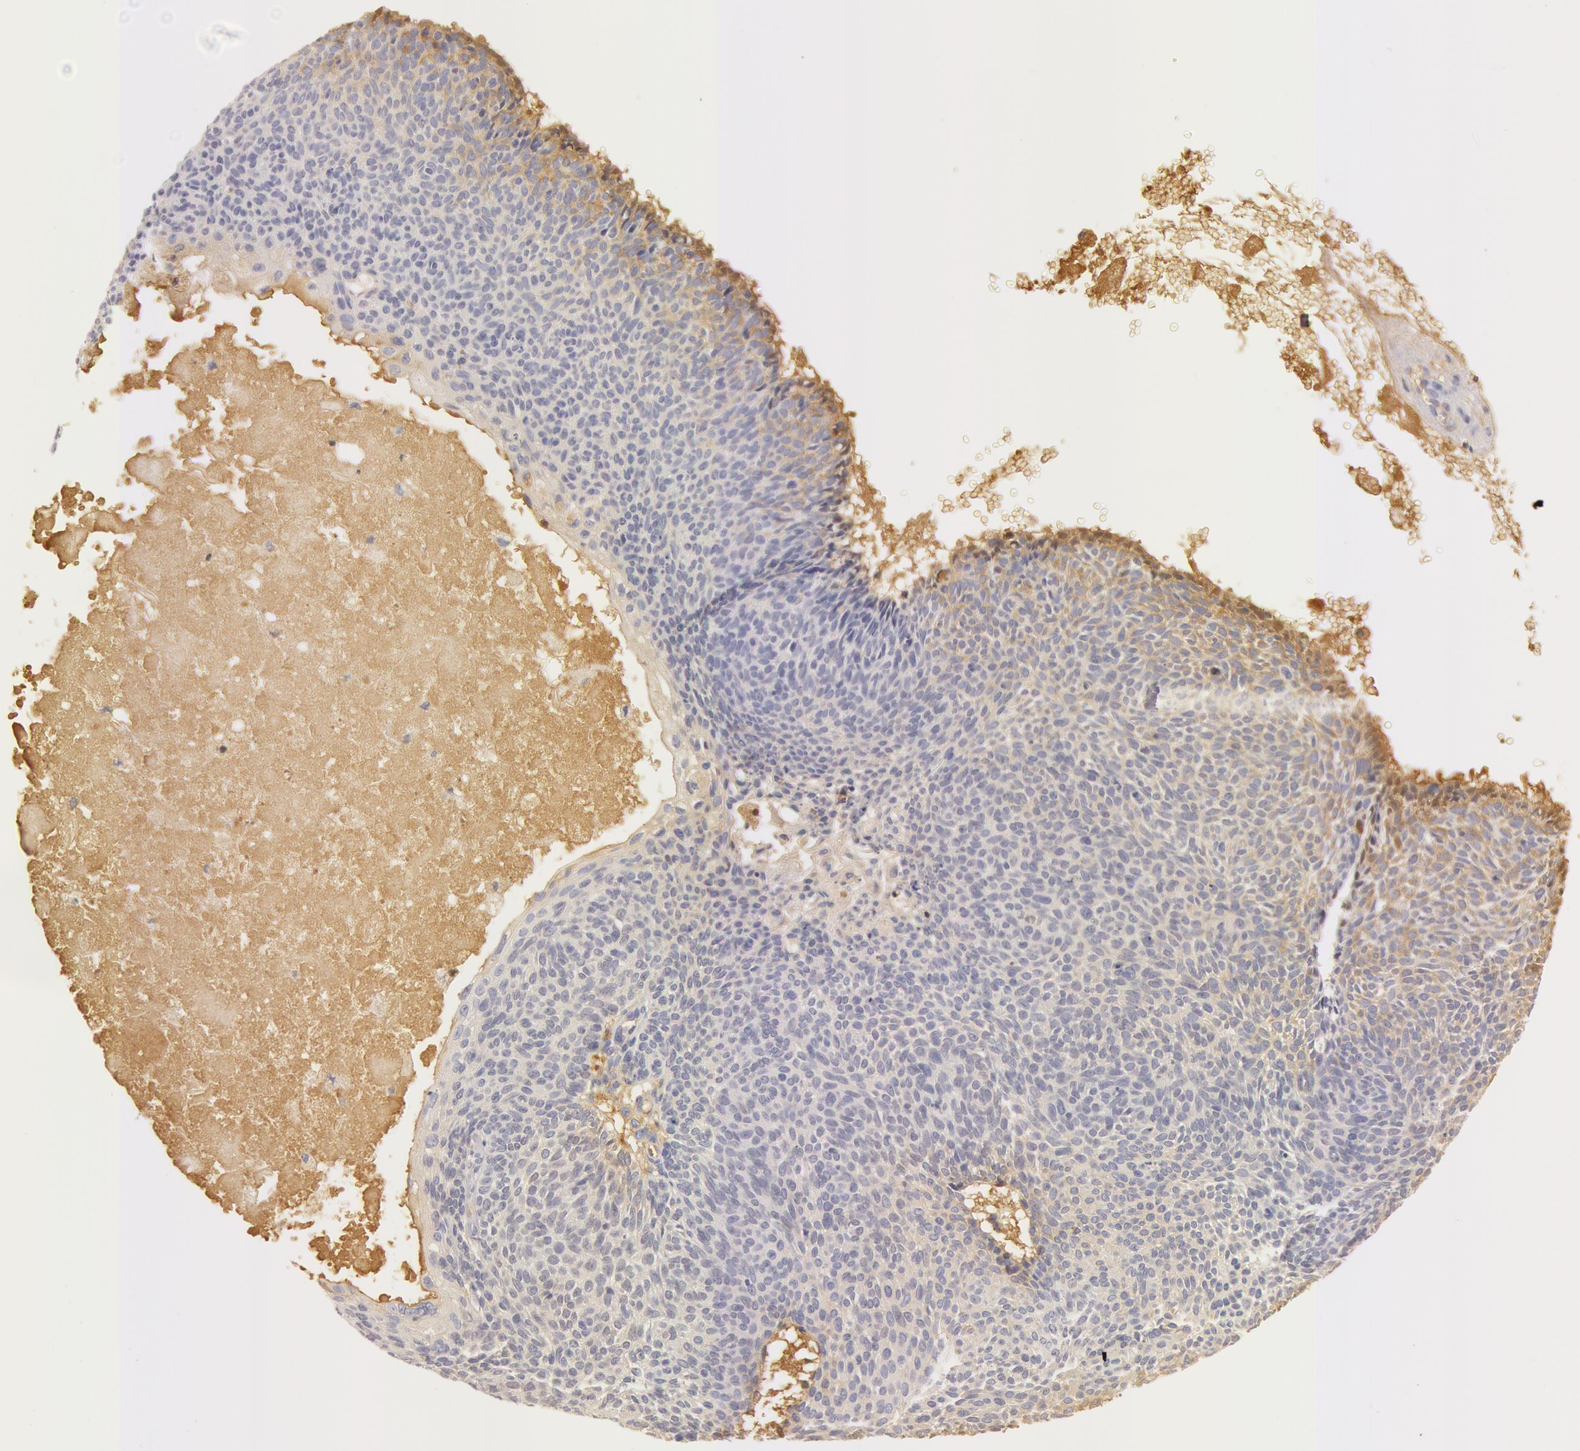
{"staining": {"intensity": "negative", "quantity": "none", "location": "none"}, "tissue": "skin cancer", "cell_type": "Tumor cells", "image_type": "cancer", "snomed": [{"axis": "morphology", "description": "Basal cell carcinoma"}, {"axis": "topography", "description": "Skin"}], "caption": "A high-resolution histopathology image shows immunohistochemistry (IHC) staining of skin basal cell carcinoma, which demonstrates no significant expression in tumor cells.", "gene": "GC", "patient": {"sex": "male", "age": 84}}